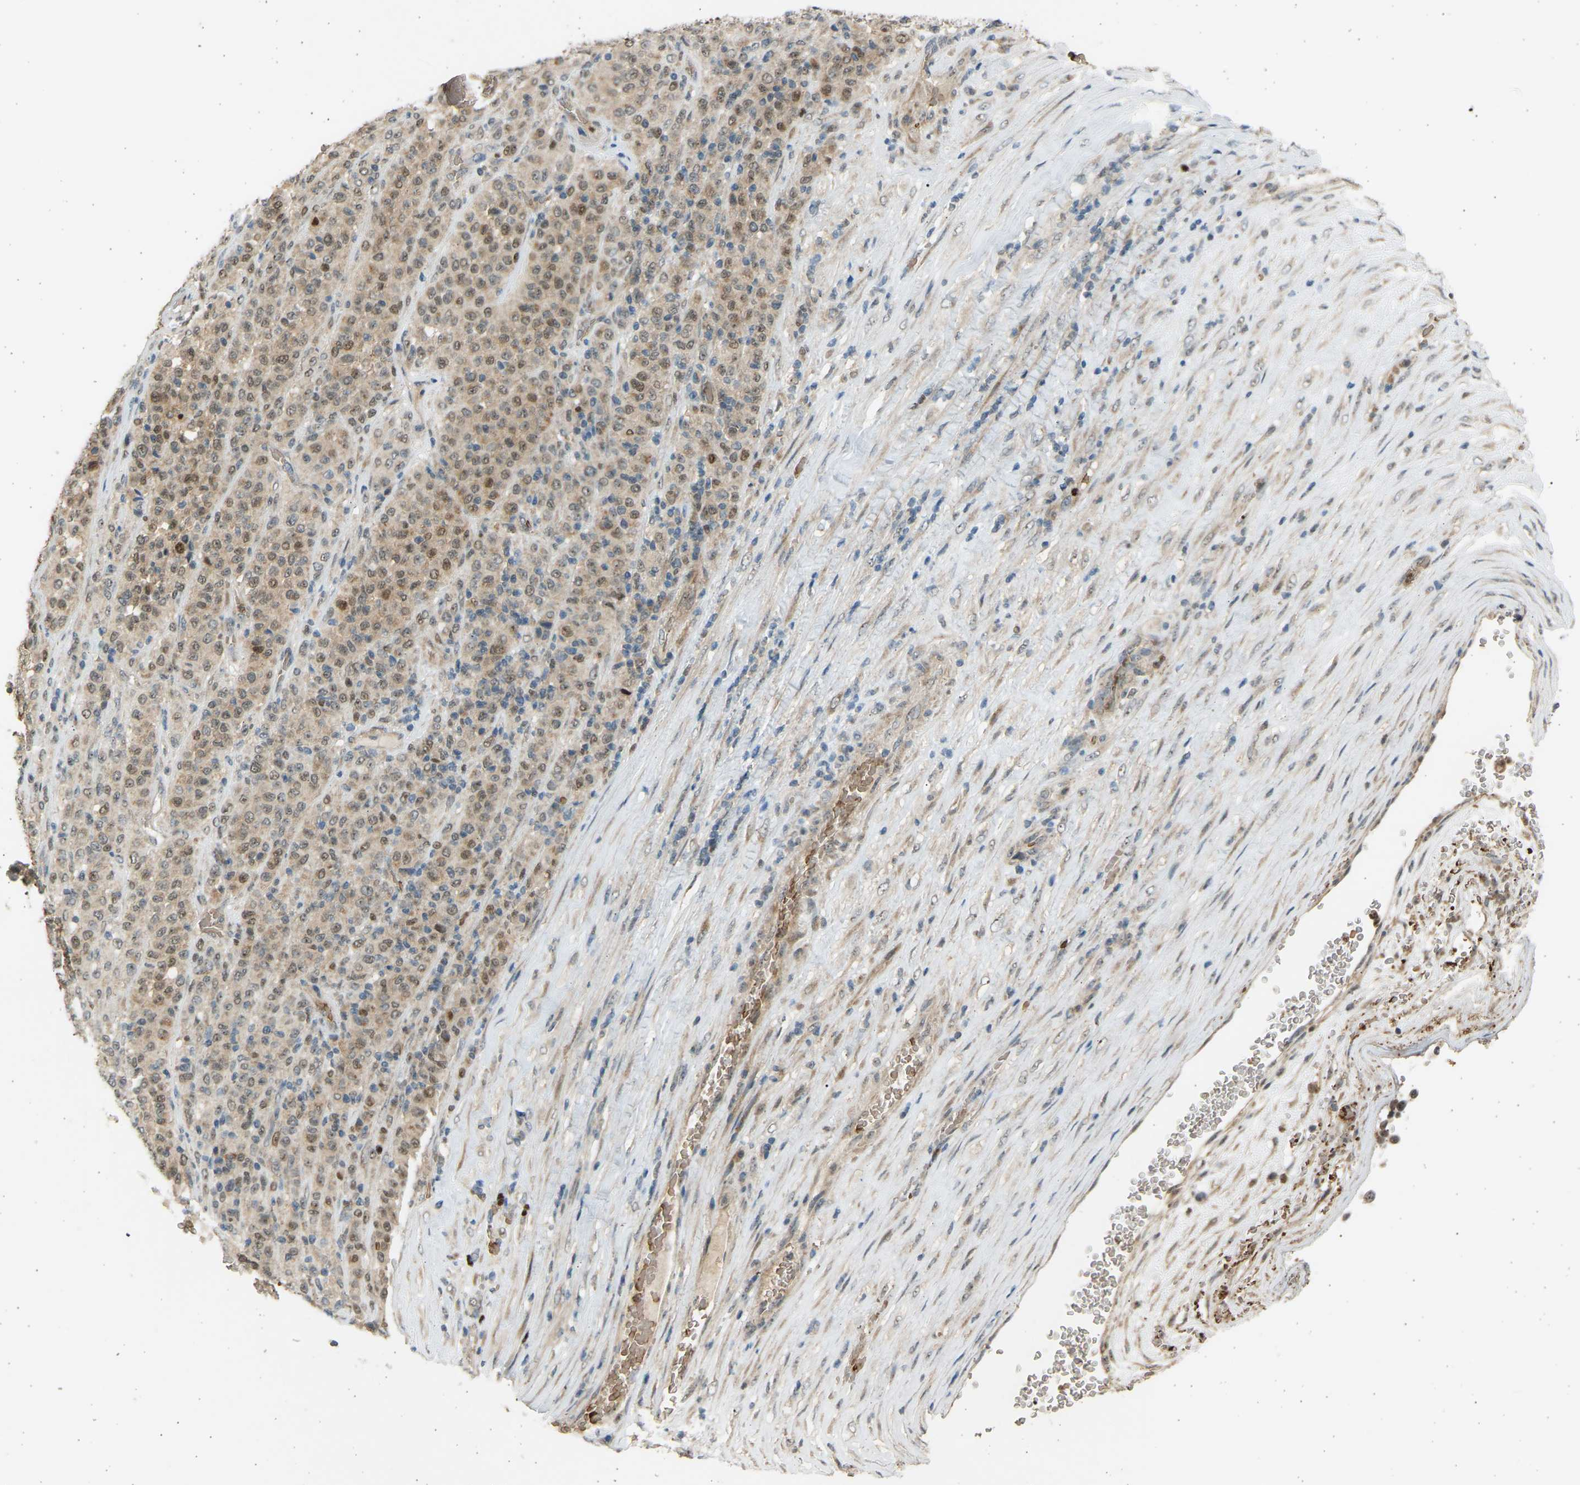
{"staining": {"intensity": "moderate", "quantity": ">75%", "location": "nuclear"}, "tissue": "melanoma", "cell_type": "Tumor cells", "image_type": "cancer", "snomed": [{"axis": "morphology", "description": "Malignant melanoma, Metastatic site"}, {"axis": "topography", "description": "Pancreas"}], "caption": "Melanoma tissue shows moderate nuclear positivity in about >75% of tumor cells, visualized by immunohistochemistry. Nuclei are stained in blue.", "gene": "BIRC2", "patient": {"sex": "female", "age": 30}}